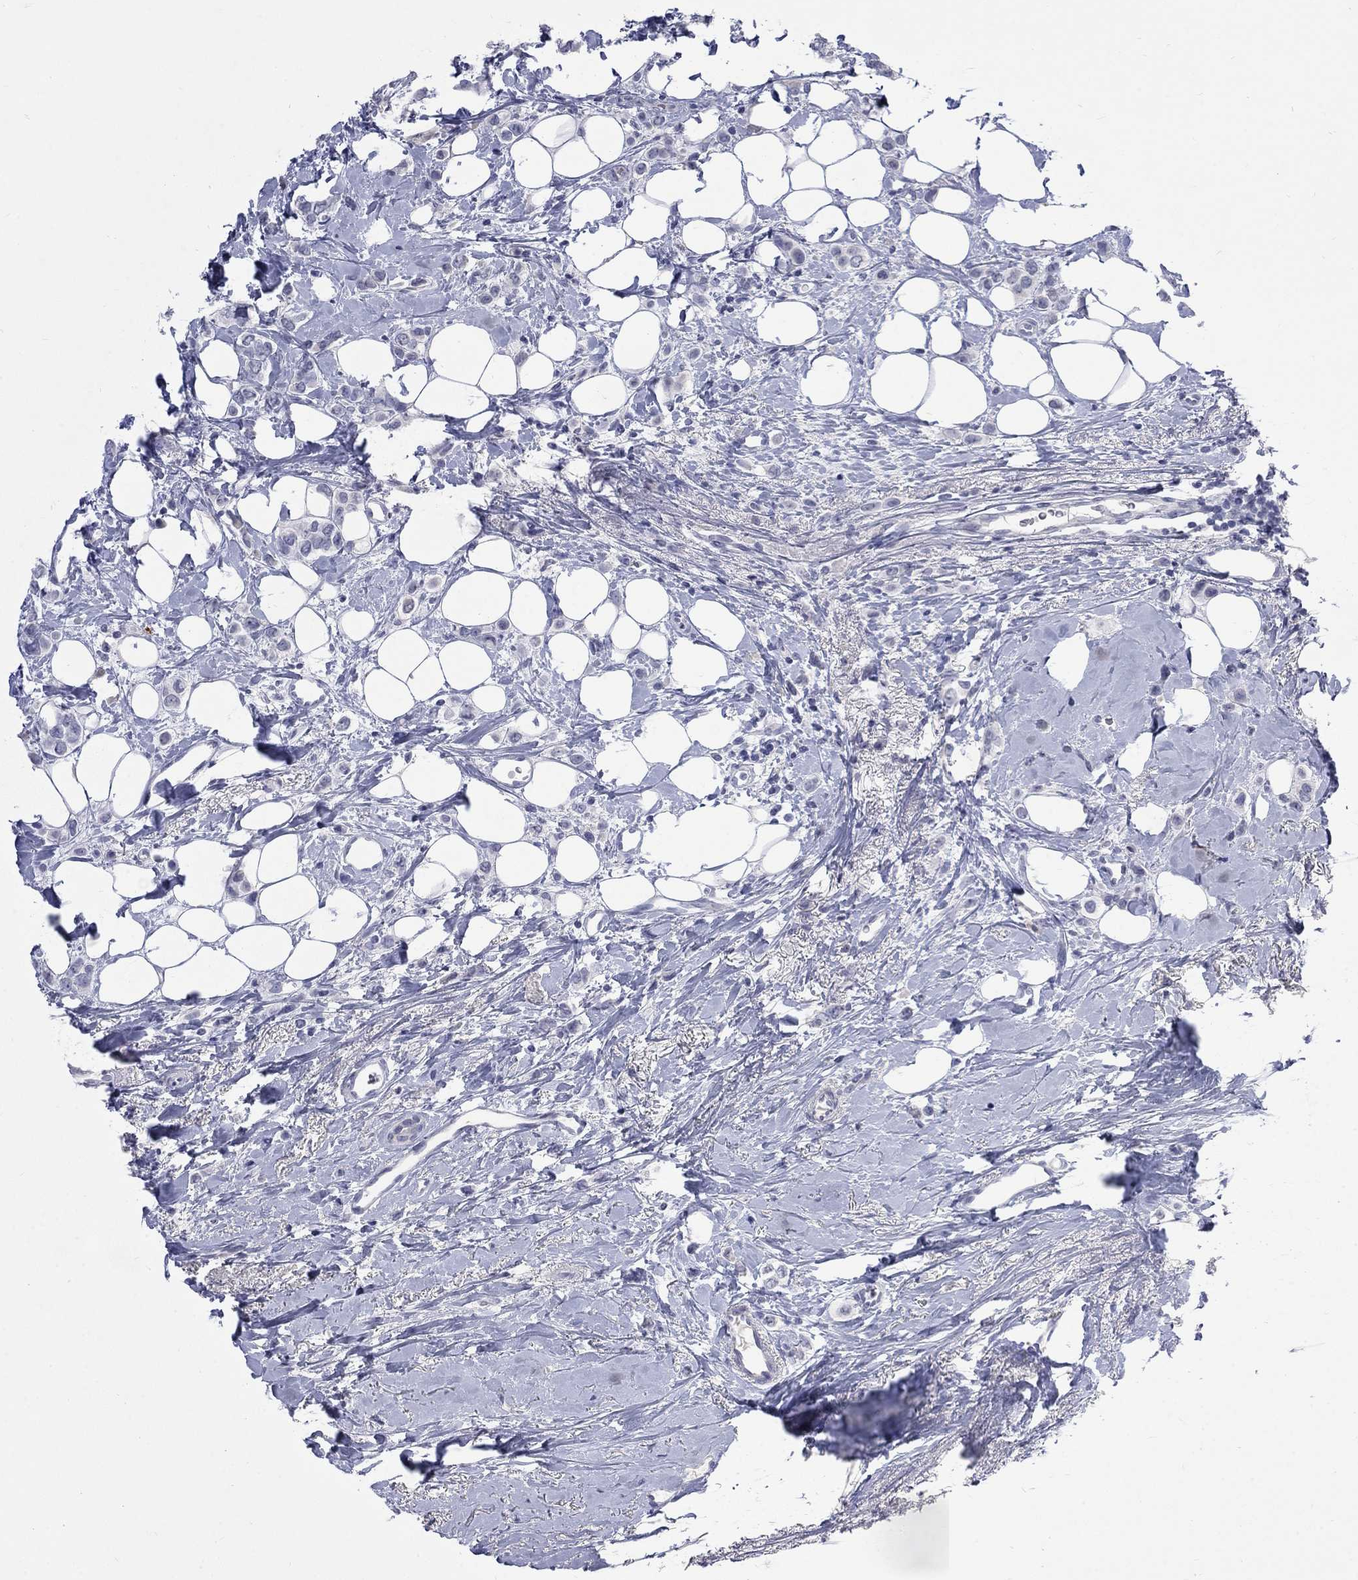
{"staining": {"intensity": "negative", "quantity": "none", "location": "none"}, "tissue": "breast cancer", "cell_type": "Tumor cells", "image_type": "cancer", "snomed": [{"axis": "morphology", "description": "Lobular carcinoma"}, {"axis": "topography", "description": "Breast"}], "caption": "An IHC histopathology image of breast cancer is shown. There is no staining in tumor cells of breast cancer.", "gene": "CTNND2", "patient": {"sex": "female", "age": 66}}